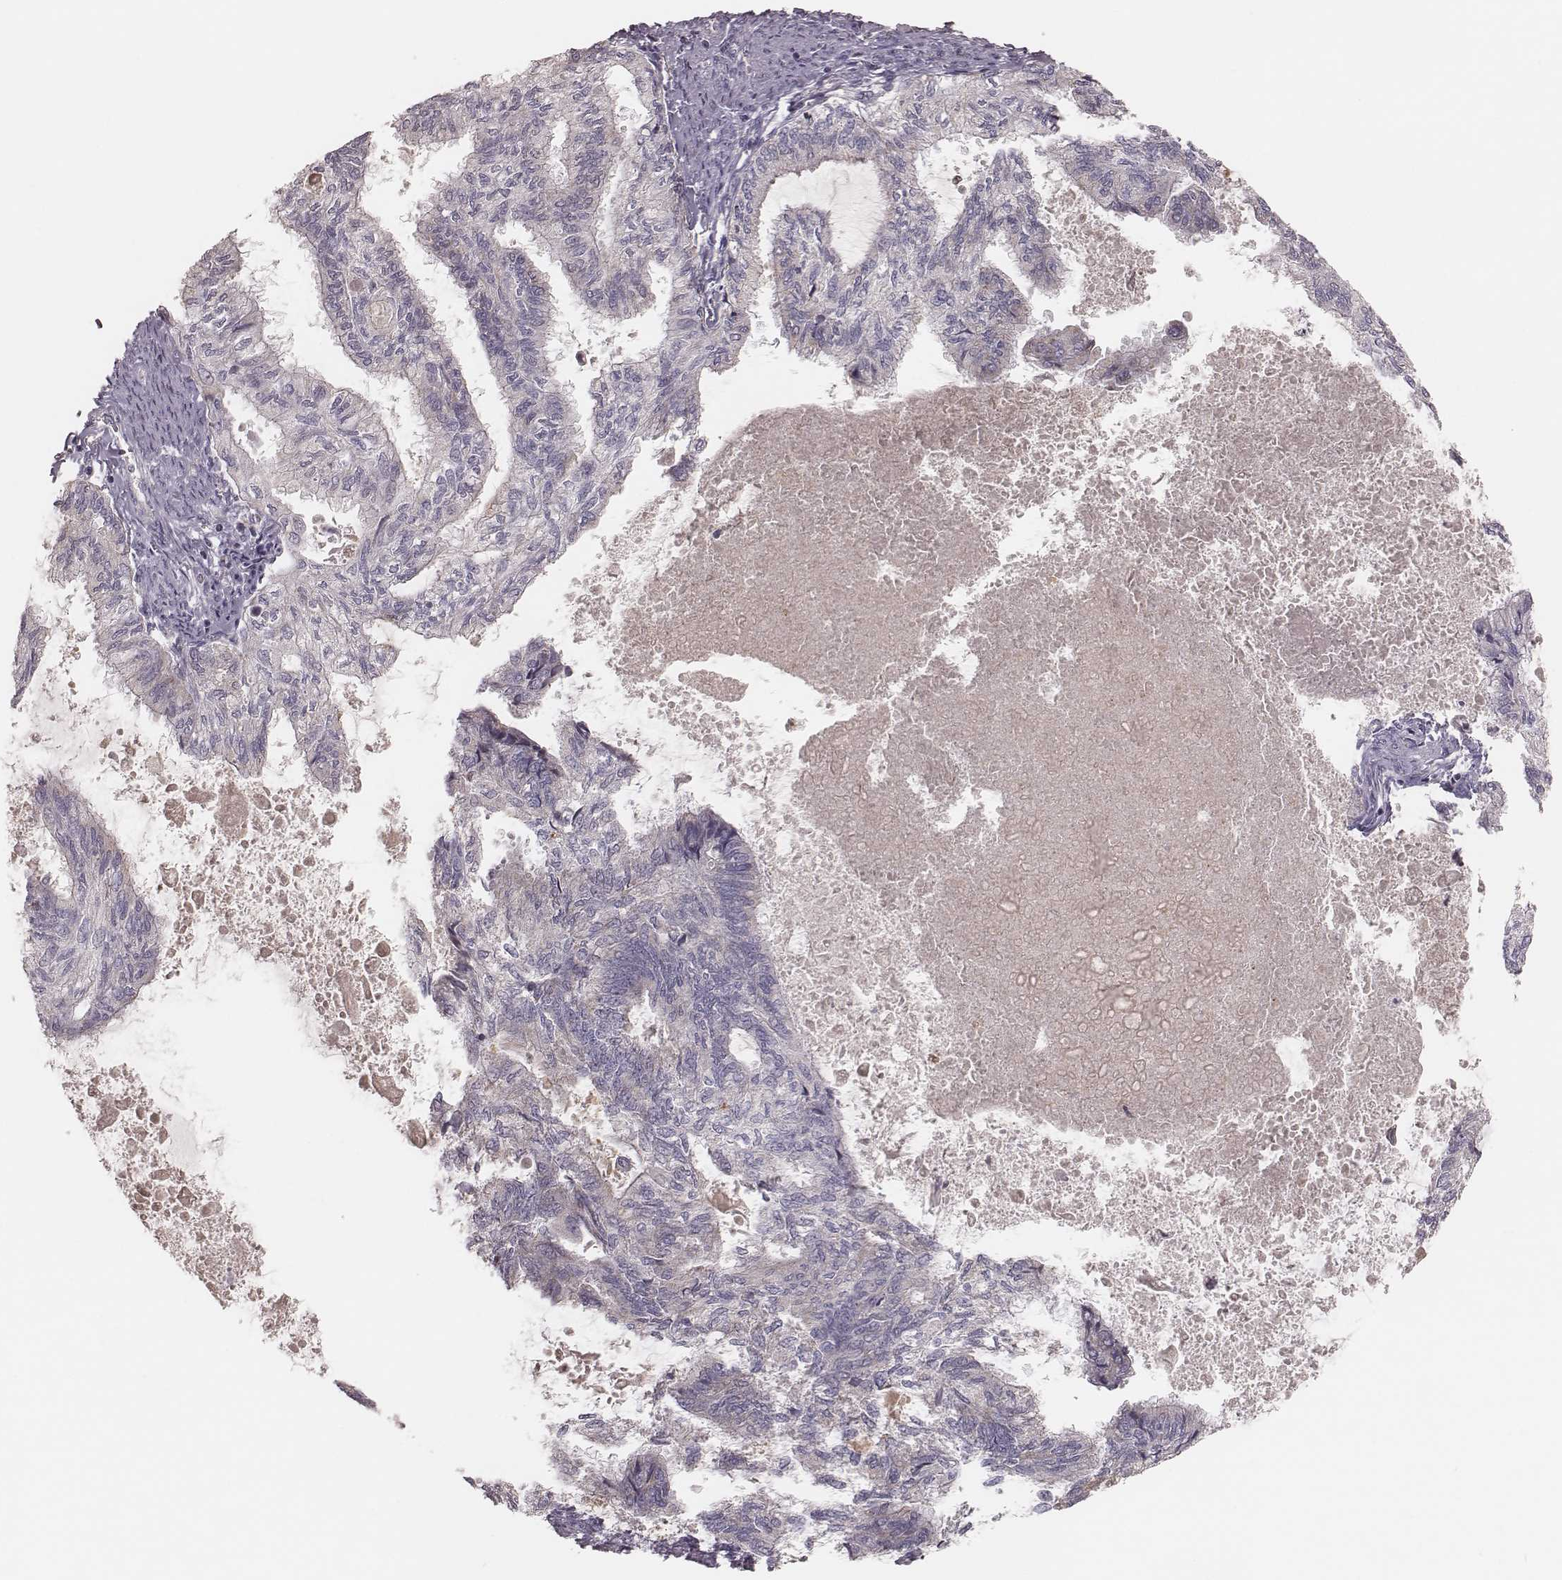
{"staining": {"intensity": "negative", "quantity": "none", "location": "none"}, "tissue": "endometrial cancer", "cell_type": "Tumor cells", "image_type": "cancer", "snomed": [{"axis": "morphology", "description": "Adenocarcinoma, NOS"}, {"axis": "topography", "description": "Endometrium"}], "caption": "An image of human endometrial adenocarcinoma is negative for staining in tumor cells.", "gene": "MRPS27", "patient": {"sex": "female", "age": 86}}